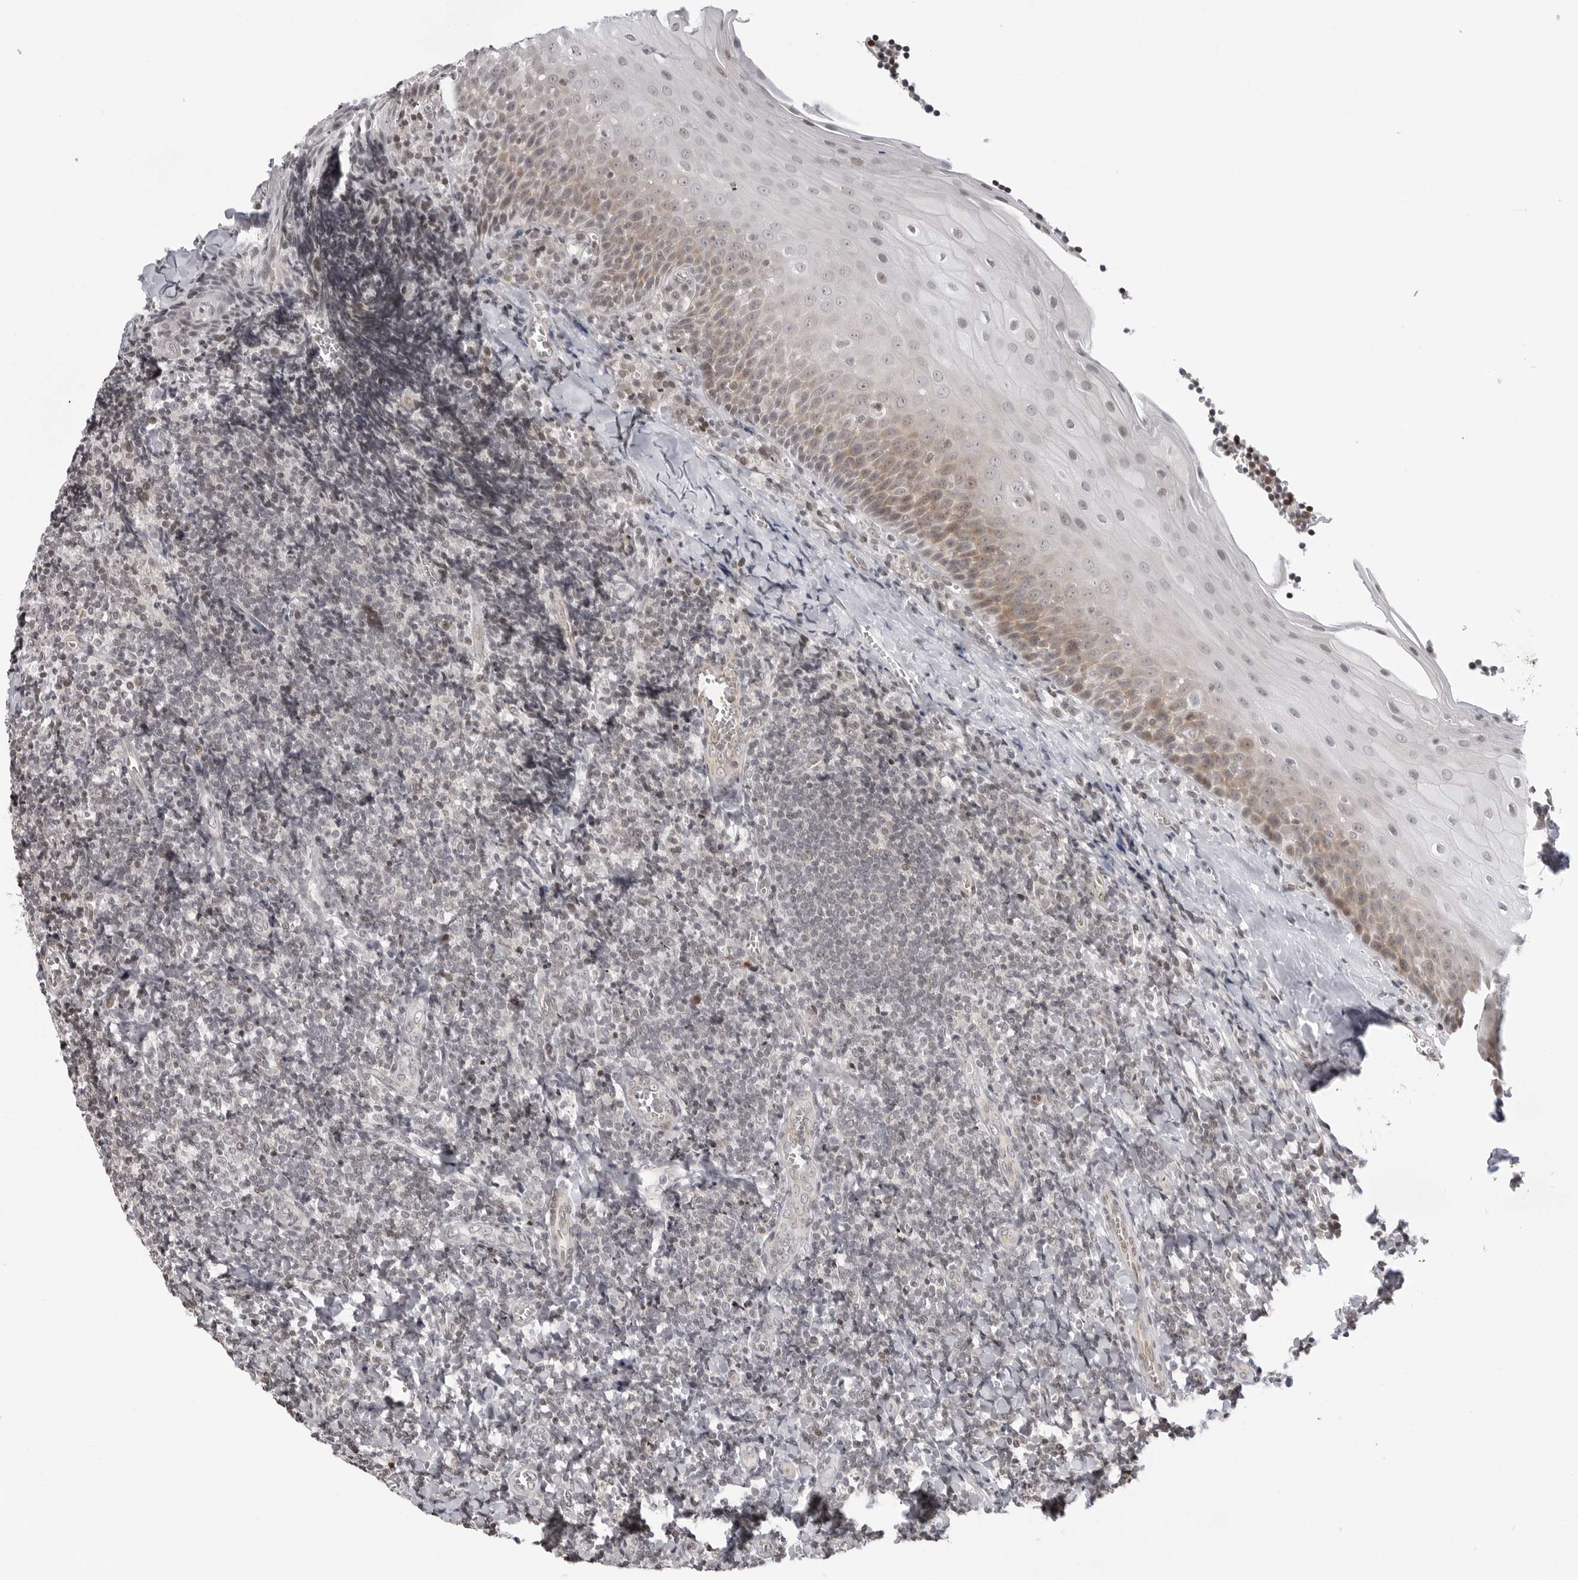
{"staining": {"intensity": "negative", "quantity": "none", "location": "none"}, "tissue": "tonsil", "cell_type": "Germinal center cells", "image_type": "normal", "snomed": [{"axis": "morphology", "description": "Normal tissue, NOS"}, {"axis": "topography", "description": "Tonsil"}], "caption": "Human tonsil stained for a protein using immunohistochemistry displays no staining in germinal center cells.", "gene": "C8orf33", "patient": {"sex": "male", "age": 27}}